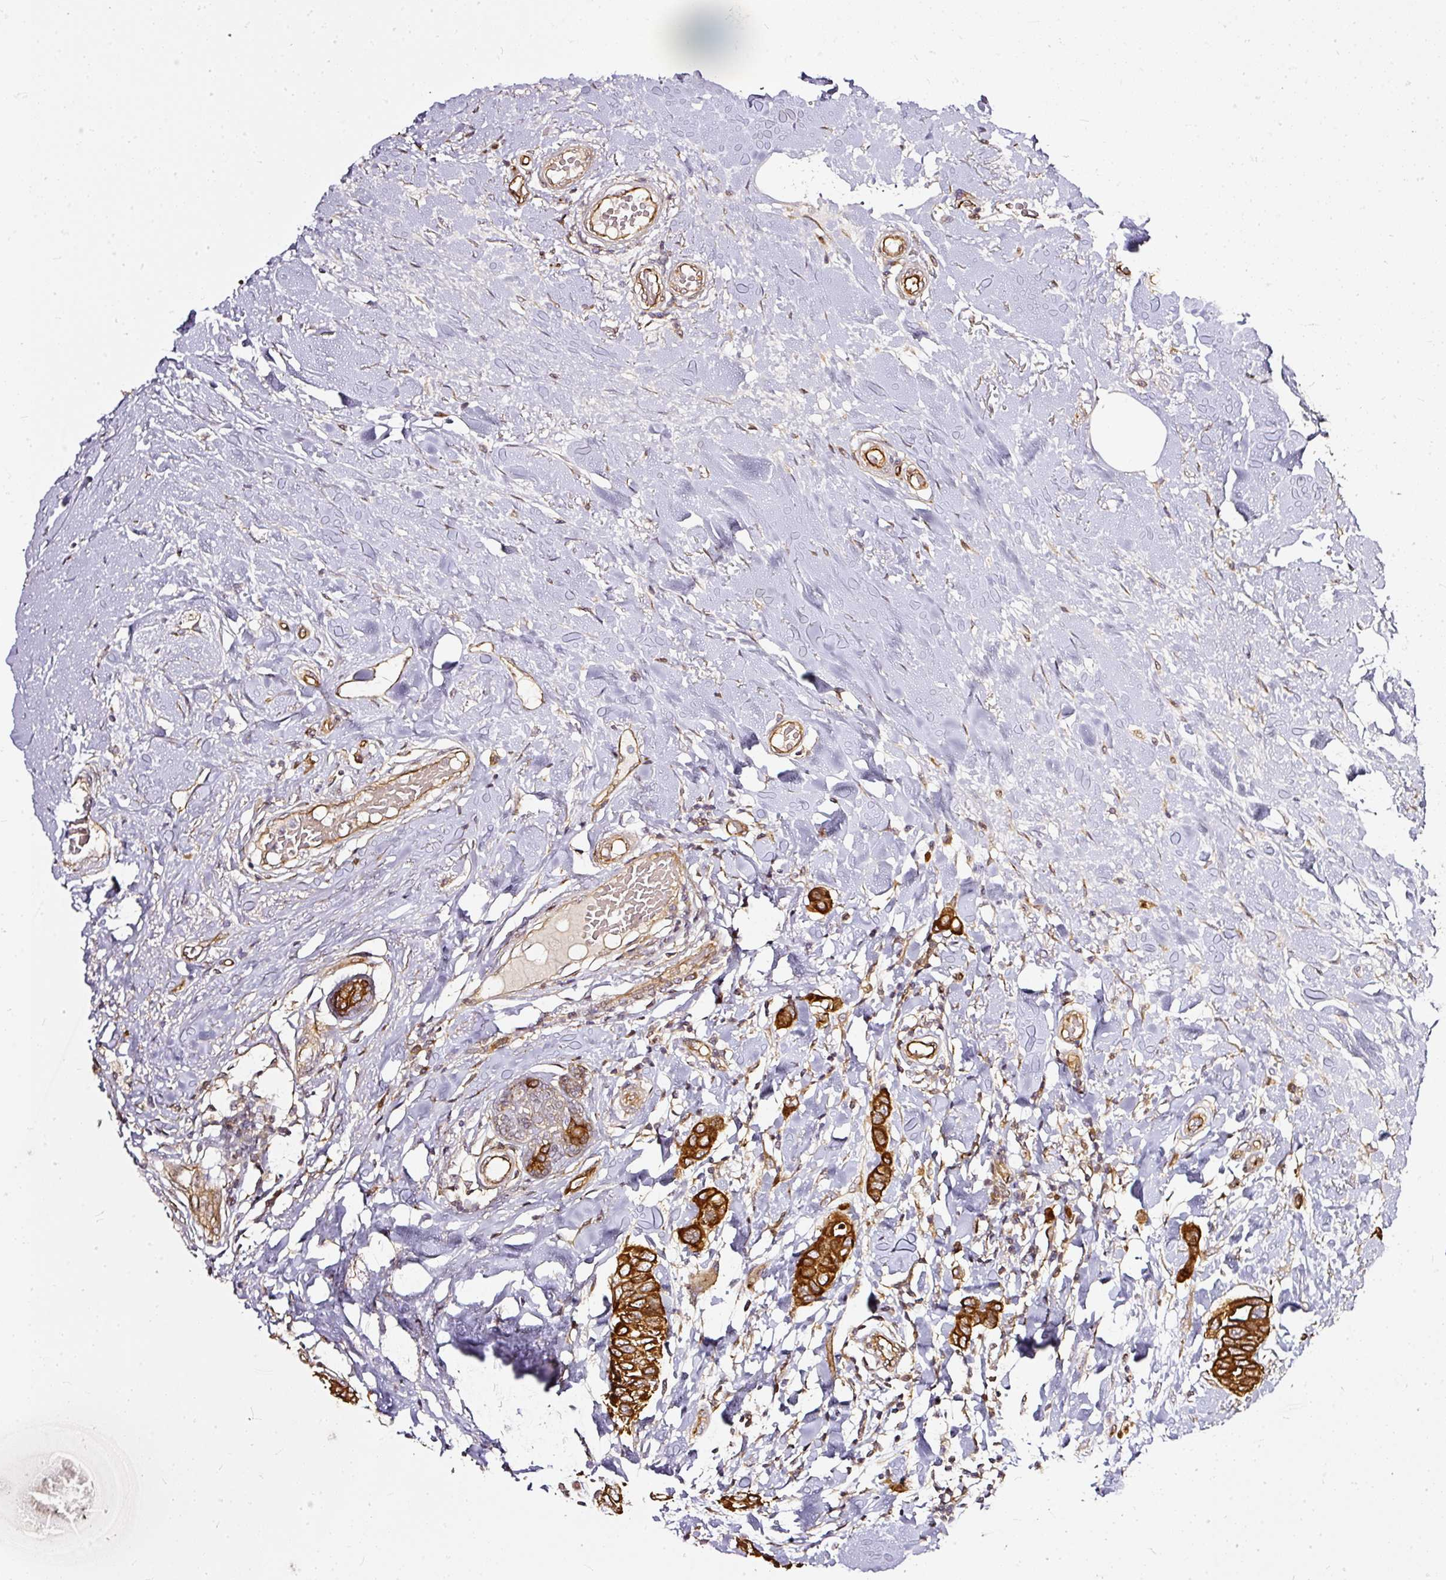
{"staining": {"intensity": "strong", "quantity": ">75%", "location": "cytoplasmic/membranous"}, "tissue": "breast cancer", "cell_type": "Tumor cells", "image_type": "cancer", "snomed": [{"axis": "morphology", "description": "Lobular carcinoma"}, {"axis": "topography", "description": "Breast"}], "caption": "Human breast cancer (lobular carcinoma) stained with a protein marker exhibits strong staining in tumor cells.", "gene": "MIF4GD", "patient": {"sex": "female", "age": 51}}